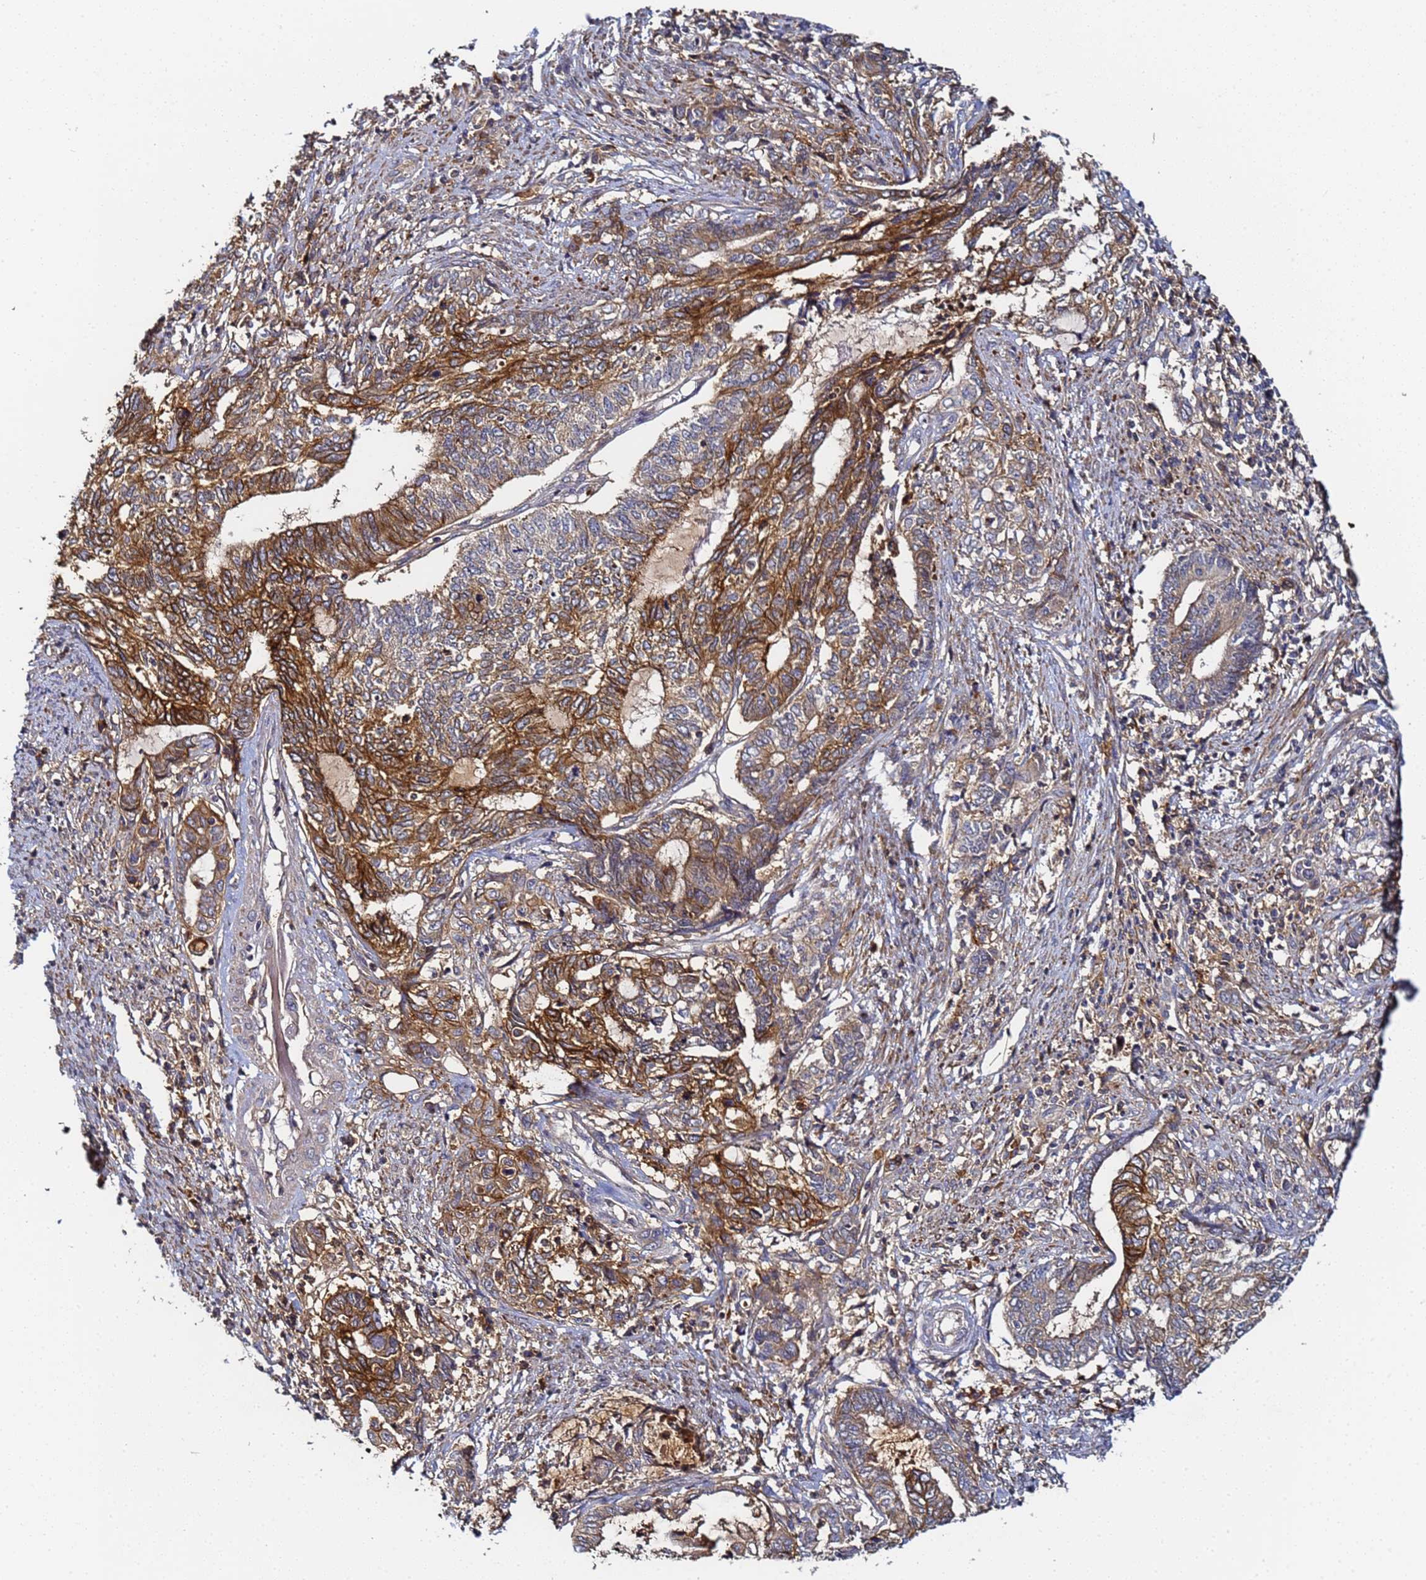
{"staining": {"intensity": "moderate", "quantity": ">75%", "location": "cytoplasmic/membranous"}, "tissue": "endometrial cancer", "cell_type": "Tumor cells", "image_type": "cancer", "snomed": [{"axis": "morphology", "description": "Adenocarcinoma, NOS"}, {"axis": "topography", "description": "Uterus"}, {"axis": "topography", "description": "Endometrium"}], "caption": "IHC of human endometrial cancer (adenocarcinoma) demonstrates medium levels of moderate cytoplasmic/membranous positivity in approximately >75% of tumor cells.", "gene": "LRRC69", "patient": {"sex": "female", "age": 70}}